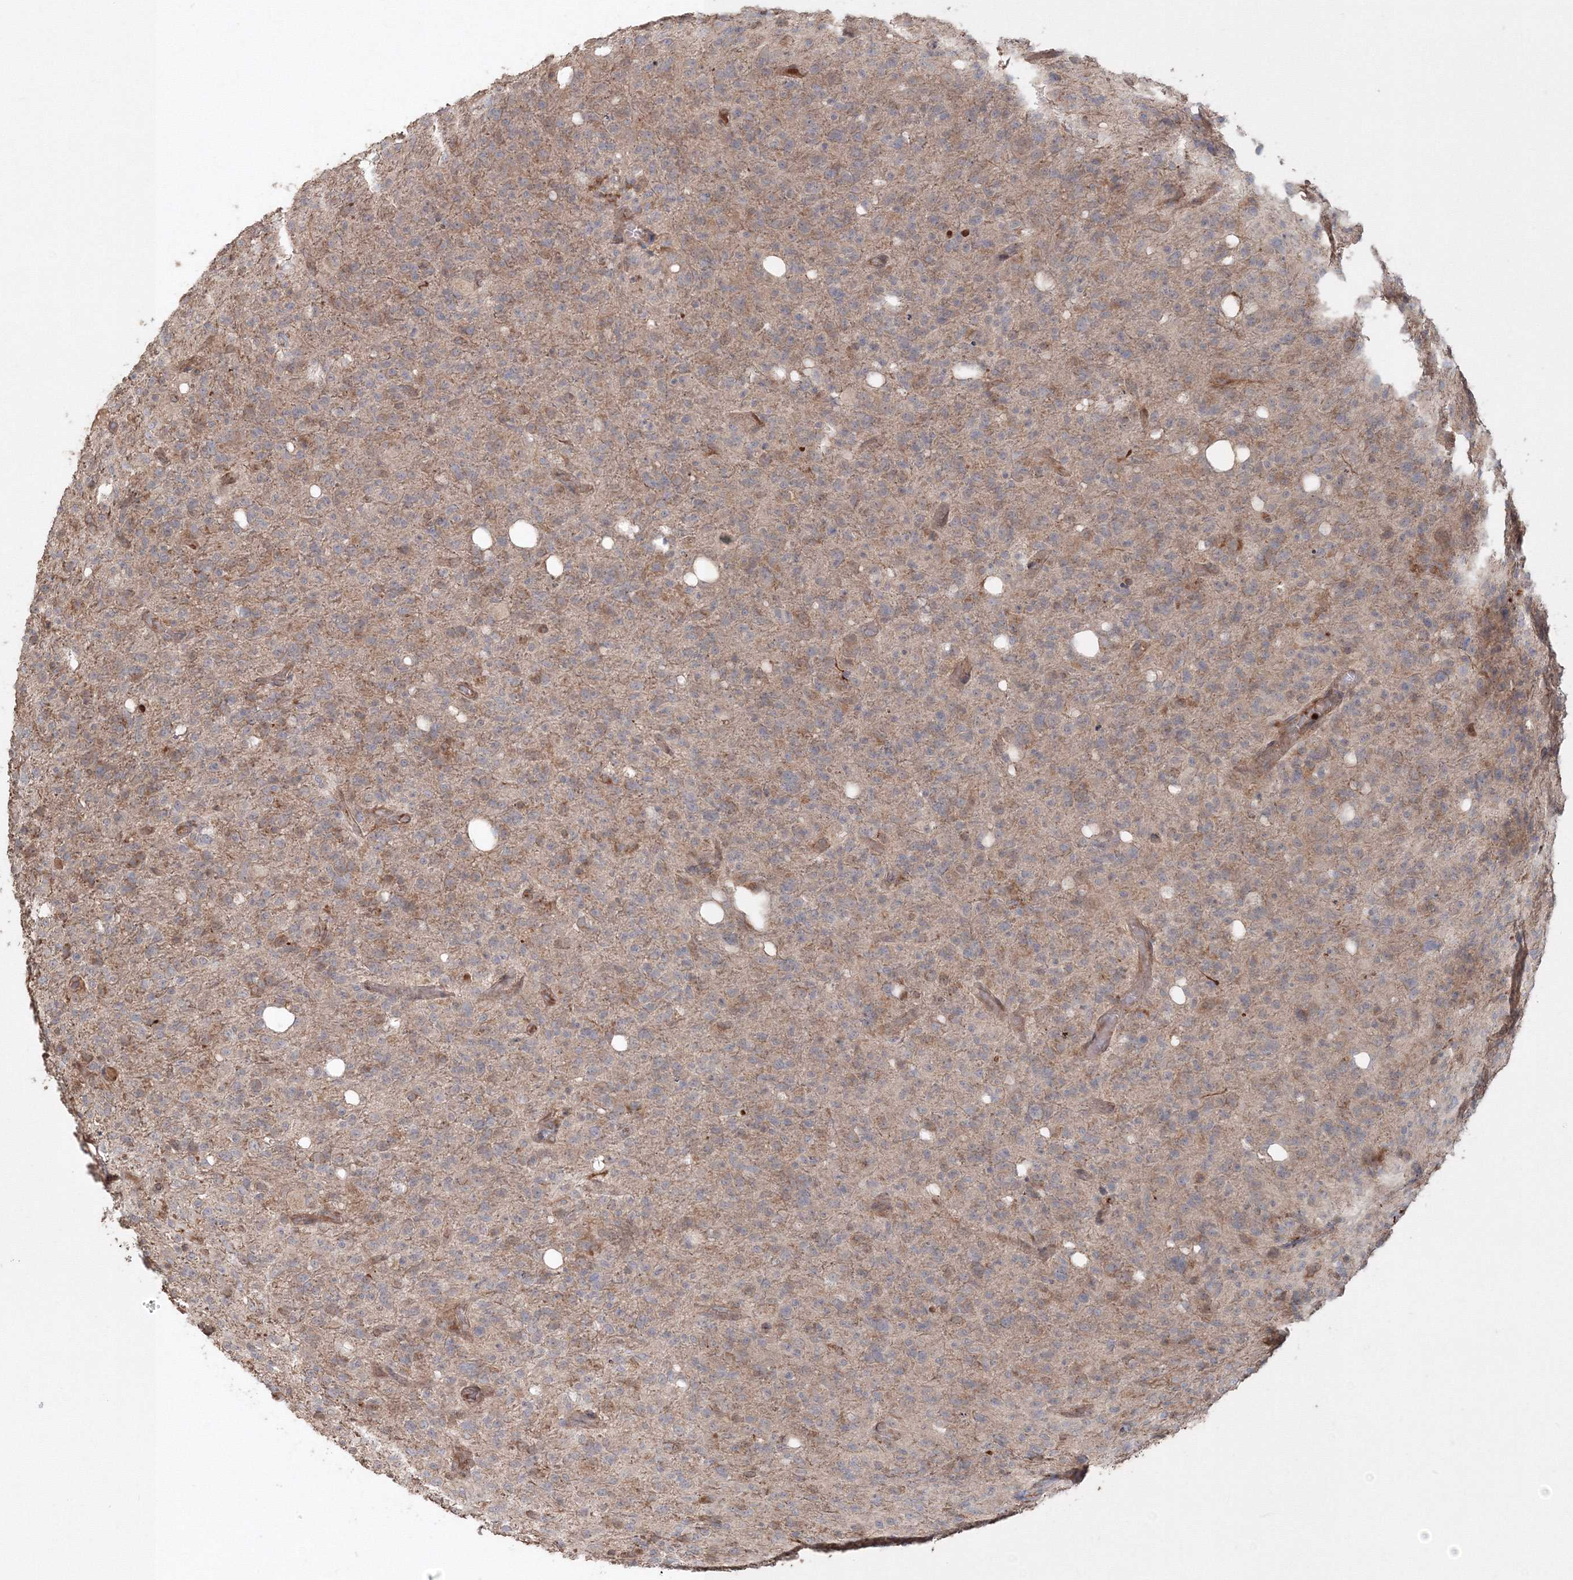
{"staining": {"intensity": "negative", "quantity": "none", "location": "none"}, "tissue": "glioma", "cell_type": "Tumor cells", "image_type": "cancer", "snomed": [{"axis": "morphology", "description": "Glioma, malignant, High grade"}, {"axis": "topography", "description": "Brain"}], "caption": "This is an immunohistochemistry (IHC) image of glioma. There is no staining in tumor cells.", "gene": "ANAPC16", "patient": {"sex": "female", "age": 57}}